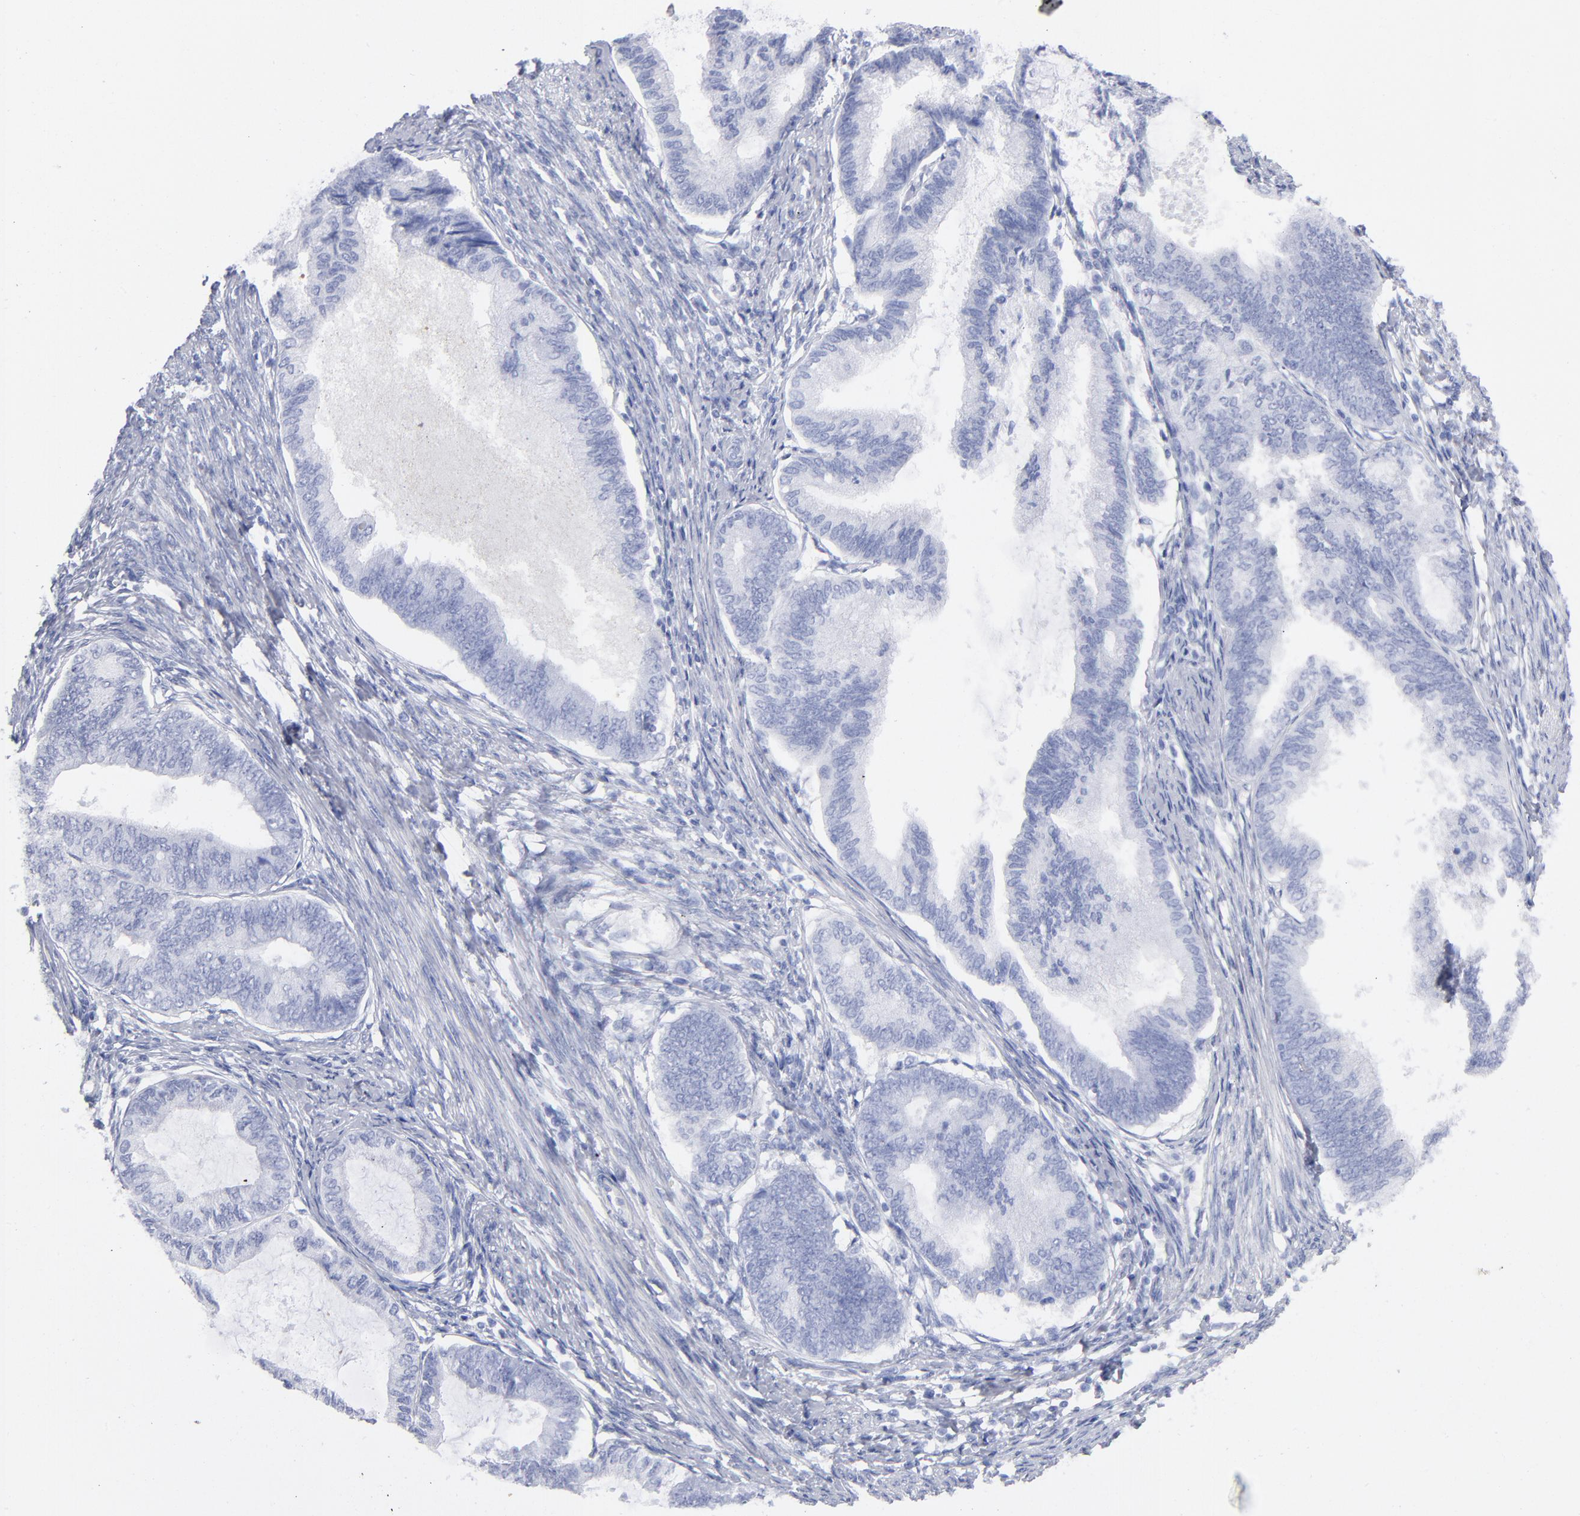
{"staining": {"intensity": "negative", "quantity": "none", "location": "none"}, "tissue": "endometrial cancer", "cell_type": "Tumor cells", "image_type": "cancer", "snomed": [{"axis": "morphology", "description": "Adenocarcinoma, NOS"}, {"axis": "topography", "description": "Endometrium"}], "caption": "Protein analysis of endometrial cancer exhibits no significant positivity in tumor cells.", "gene": "ARG1", "patient": {"sex": "female", "age": 86}}